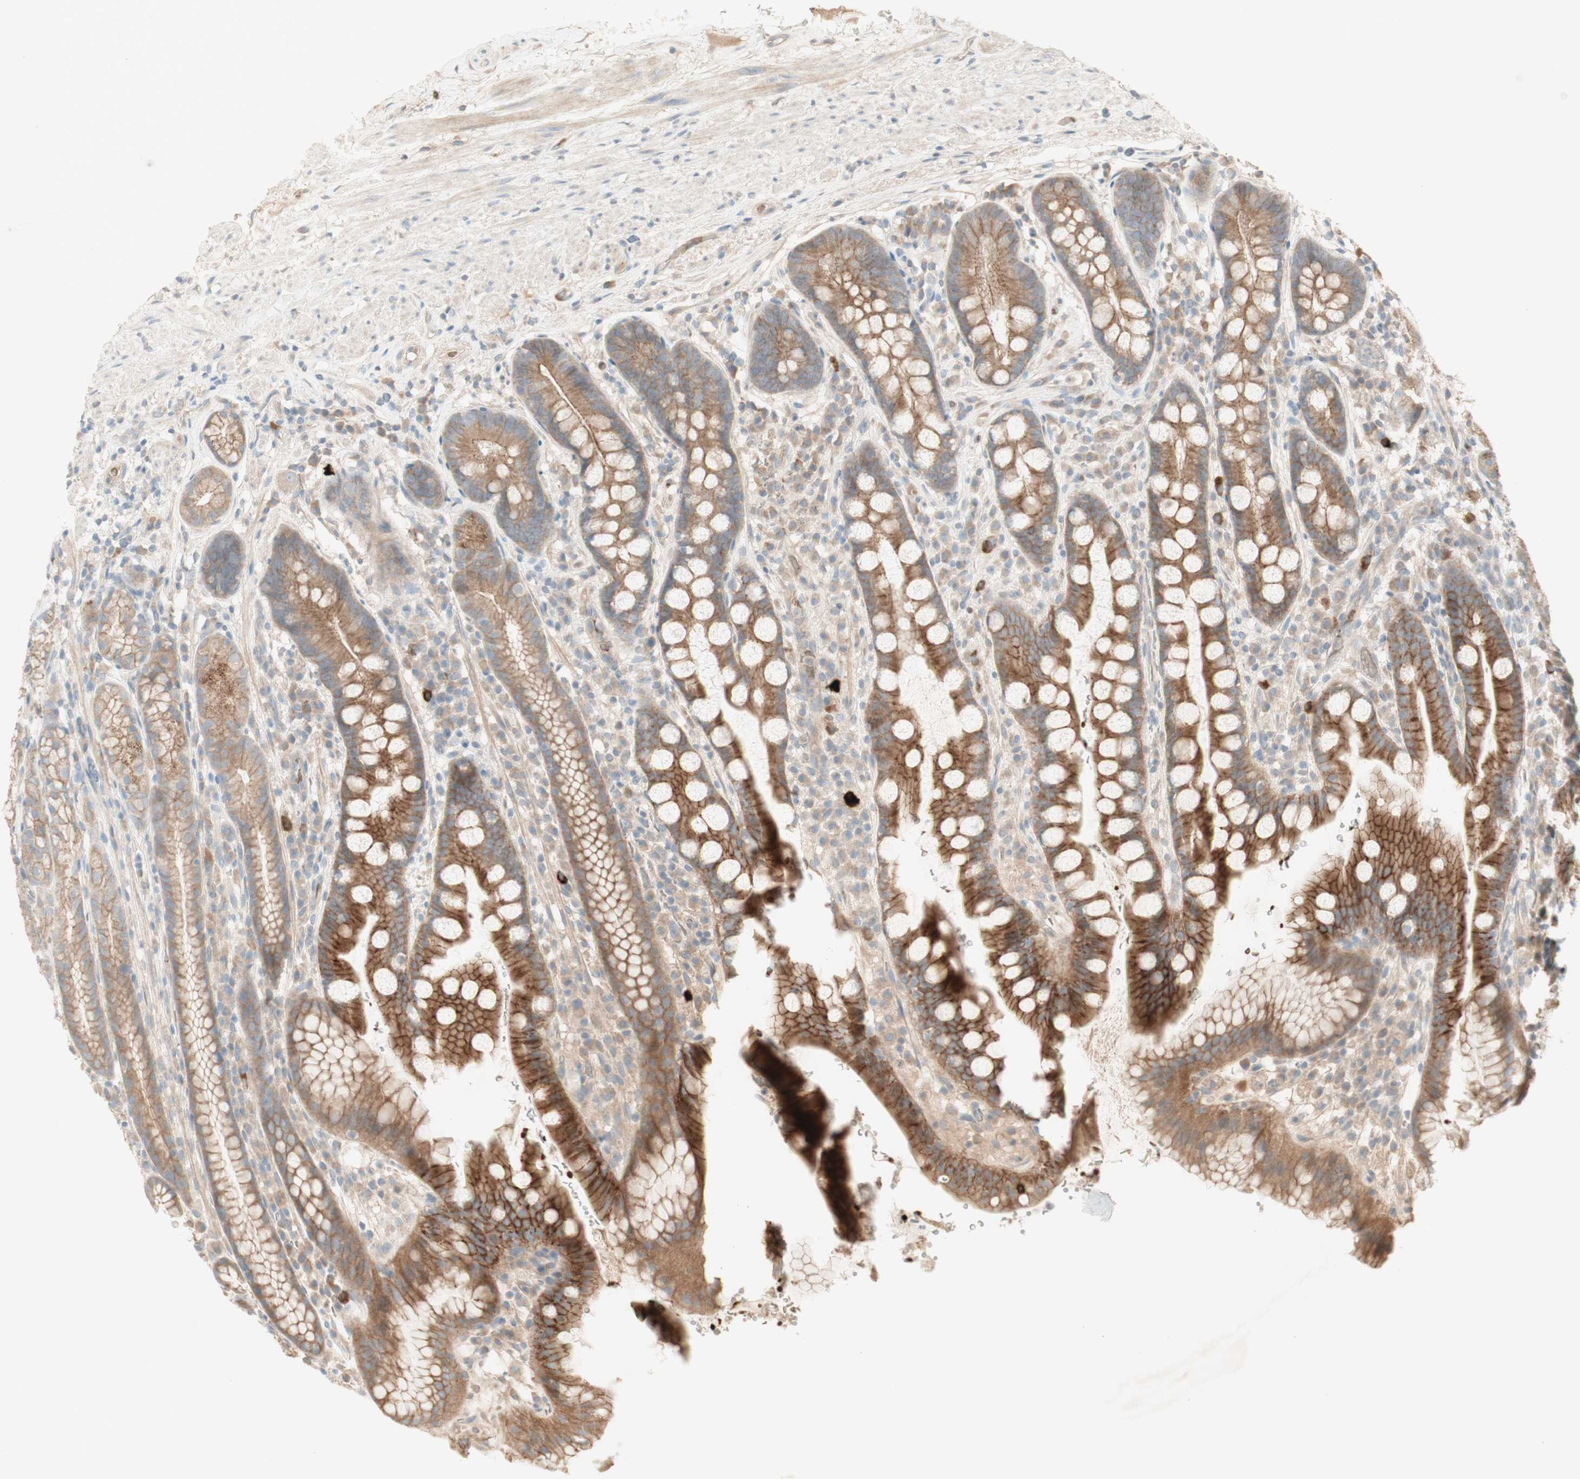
{"staining": {"intensity": "moderate", "quantity": ">75%", "location": "cytoplasmic/membranous"}, "tissue": "stomach", "cell_type": "Glandular cells", "image_type": "normal", "snomed": [{"axis": "morphology", "description": "Normal tissue, NOS"}, {"axis": "topography", "description": "Stomach, lower"}], "caption": "A high-resolution histopathology image shows immunohistochemistry (IHC) staining of normal stomach, which reveals moderate cytoplasmic/membranous staining in about >75% of glandular cells.", "gene": "PTGER4", "patient": {"sex": "male", "age": 52}}